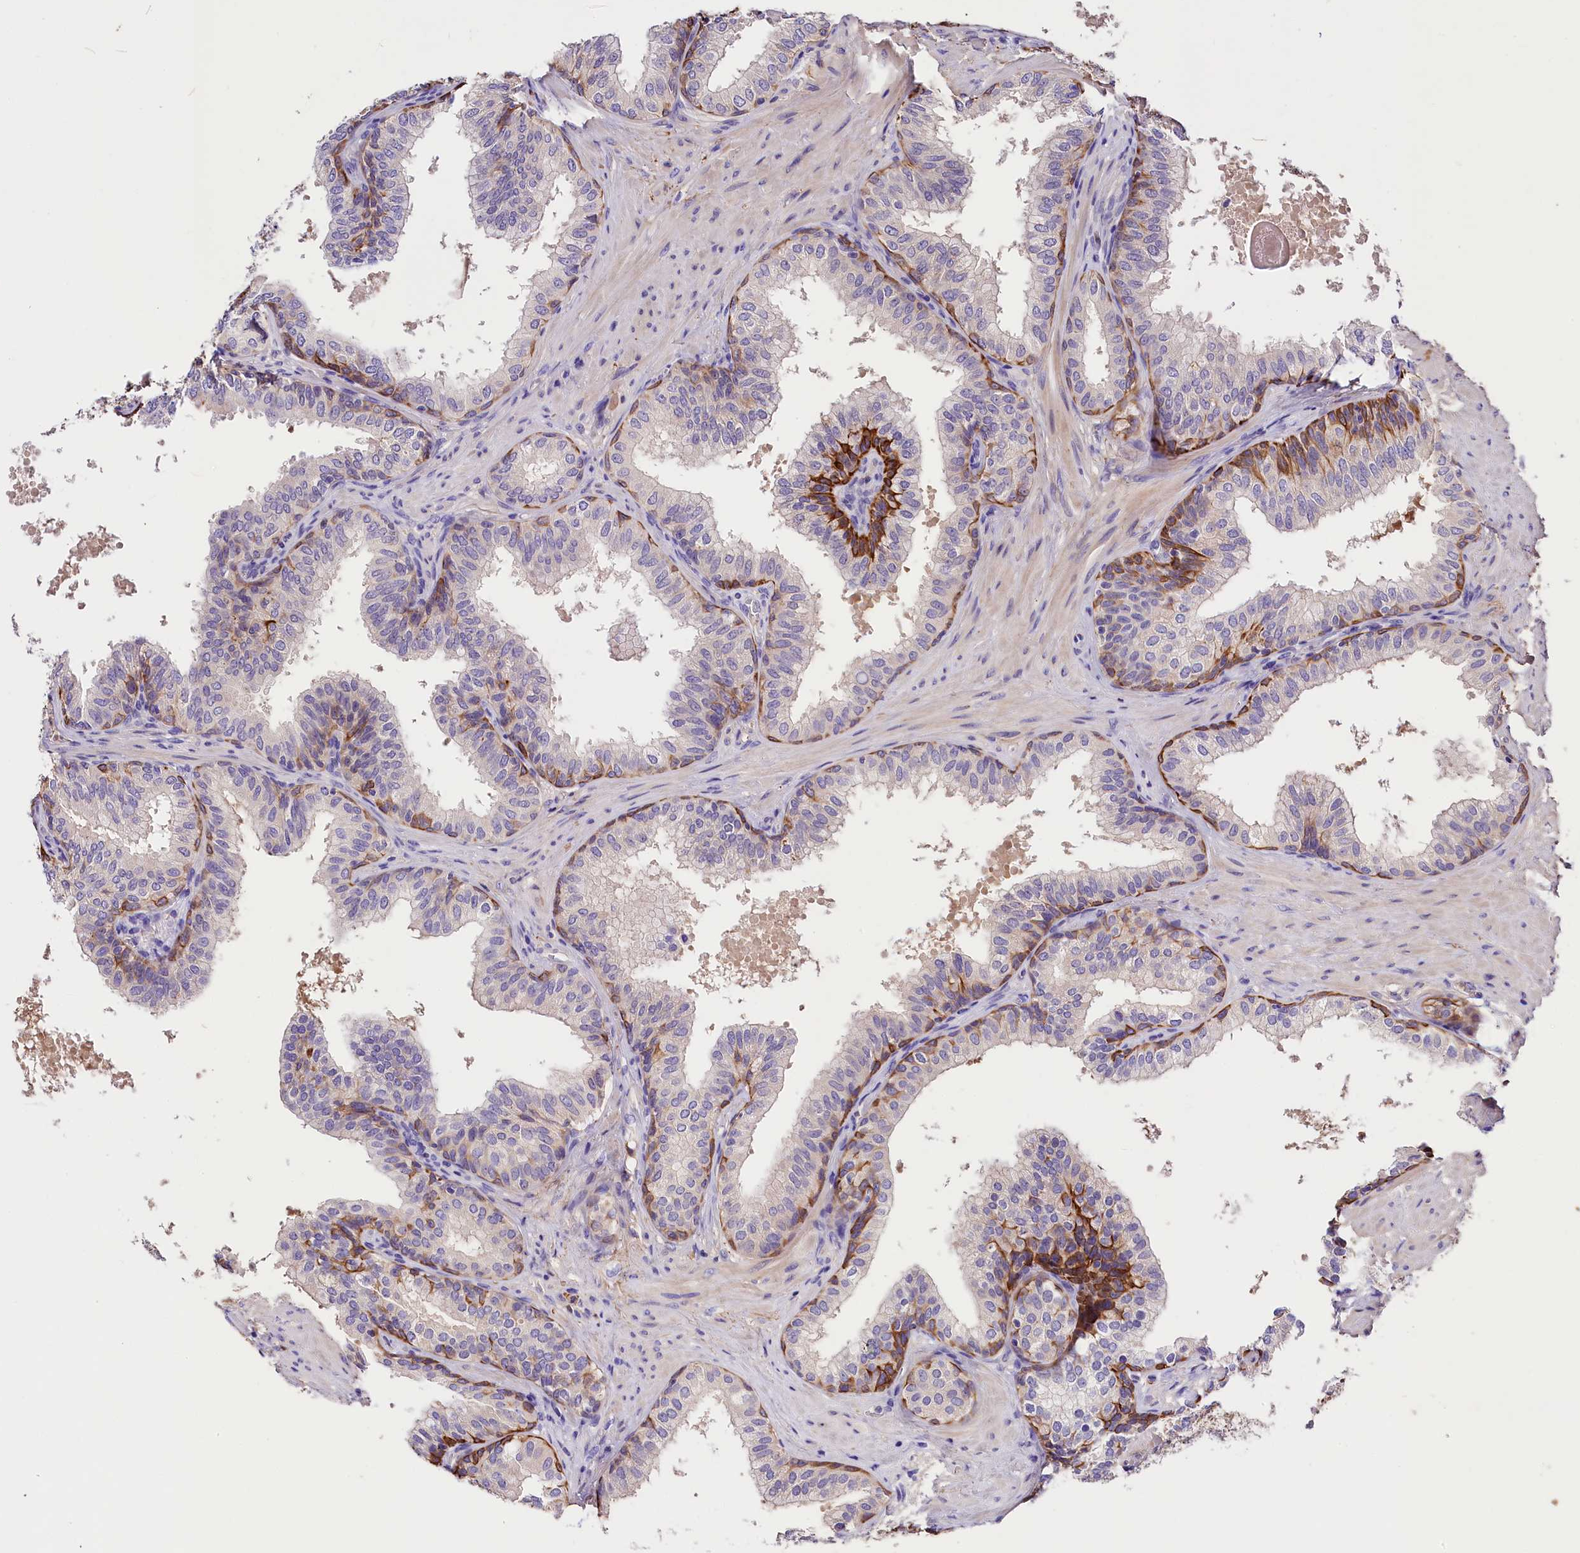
{"staining": {"intensity": "strong", "quantity": "<25%", "location": "cytoplasmic/membranous"}, "tissue": "prostate", "cell_type": "Glandular cells", "image_type": "normal", "snomed": [{"axis": "morphology", "description": "Normal tissue, NOS"}, {"axis": "topography", "description": "Prostate"}], "caption": "Immunohistochemical staining of unremarkable human prostate demonstrates strong cytoplasmic/membranous protein positivity in about <25% of glandular cells.", "gene": "ARMC6", "patient": {"sex": "male", "age": 60}}